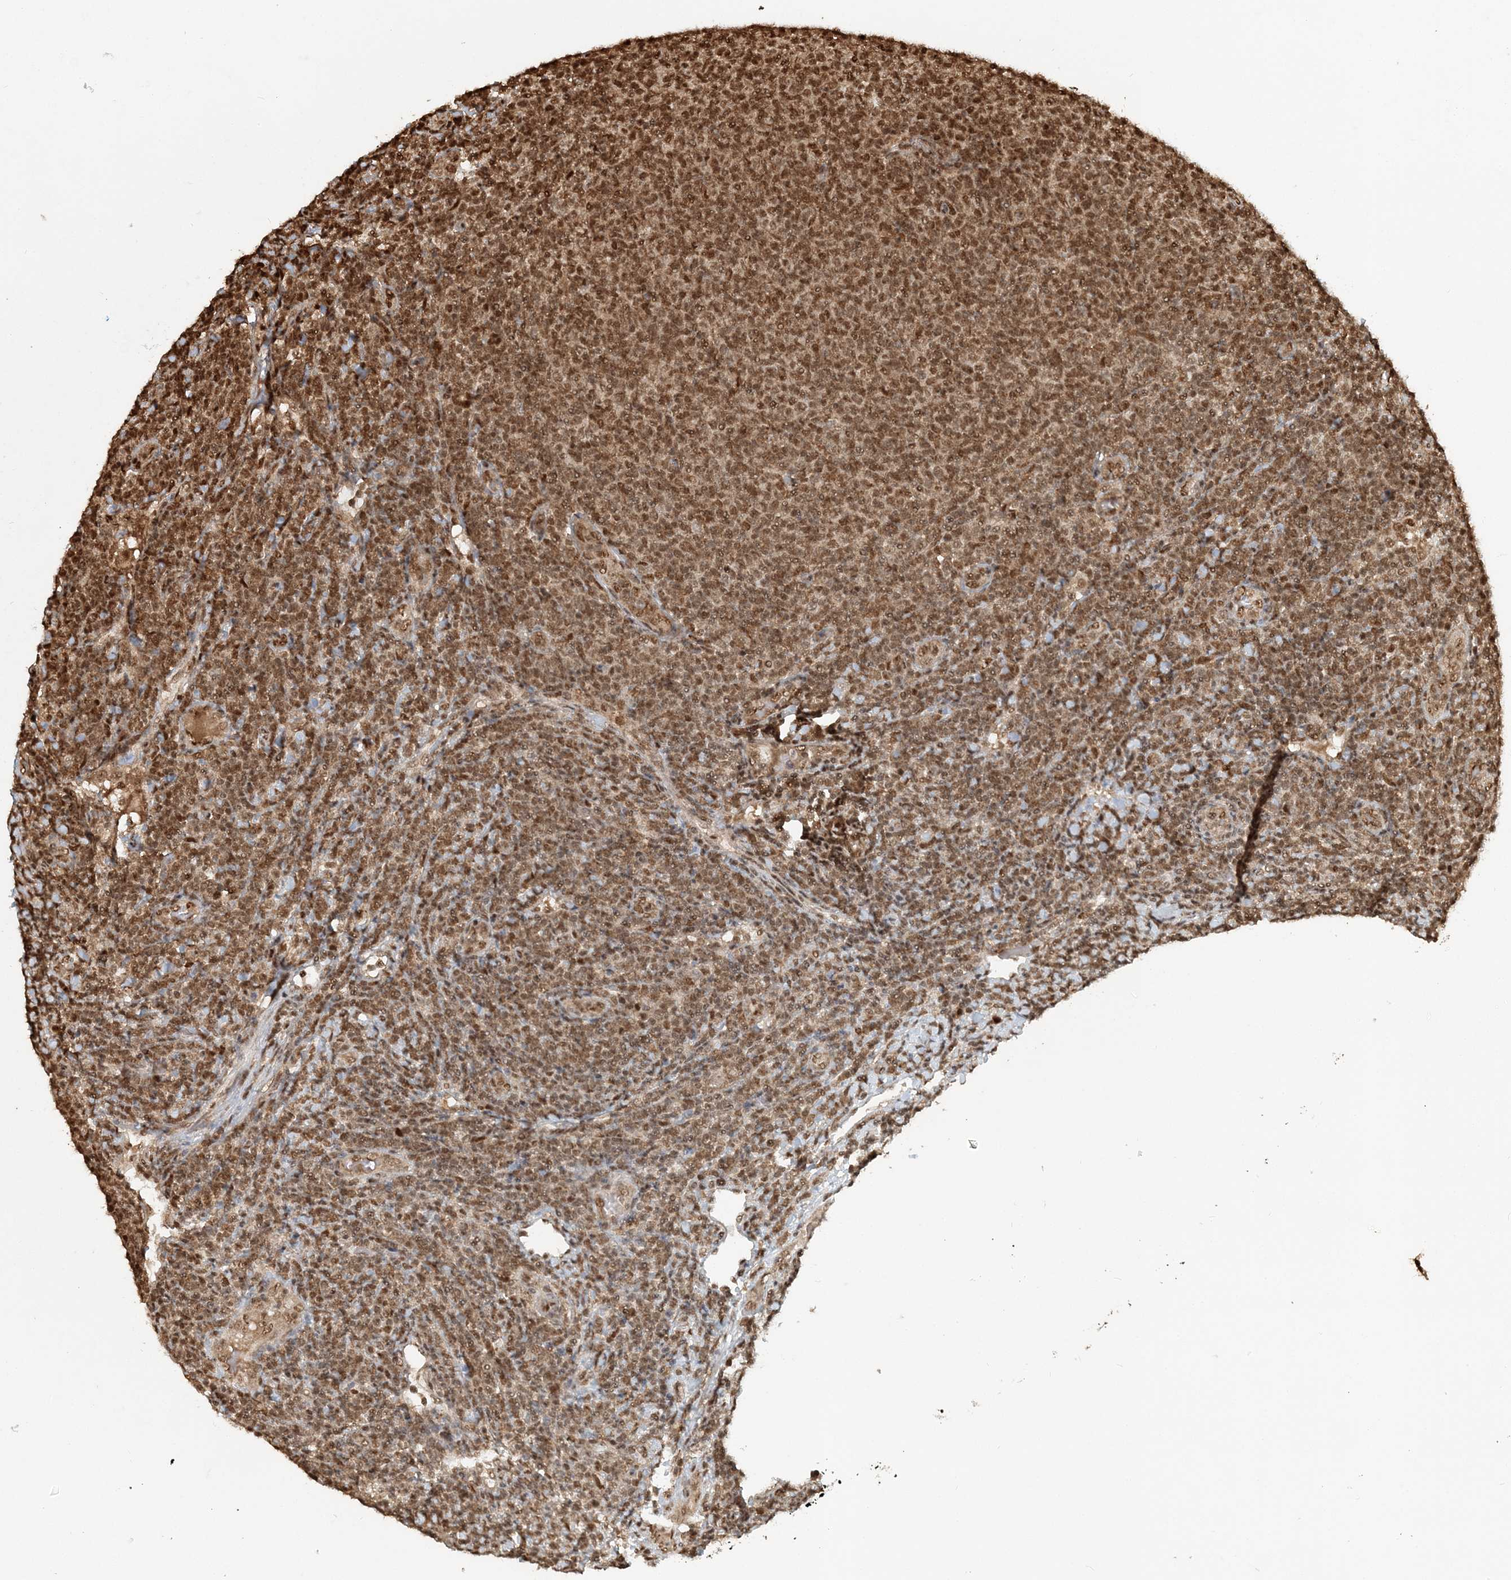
{"staining": {"intensity": "moderate", "quantity": ">75%", "location": "nuclear"}, "tissue": "lymphoma", "cell_type": "Tumor cells", "image_type": "cancer", "snomed": [{"axis": "morphology", "description": "Malignant lymphoma, non-Hodgkin's type, Low grade"}, {"axis": "topography", "description": "Lymph node"}], "caption": "Moderate nuclear staining is seen in about >75% of tumor cells in malignant lymphoma, non-Hodgkin's type (low-grade).", "gene": "ARHGAP35", "patient": {"sex": "male", "age": 66}}